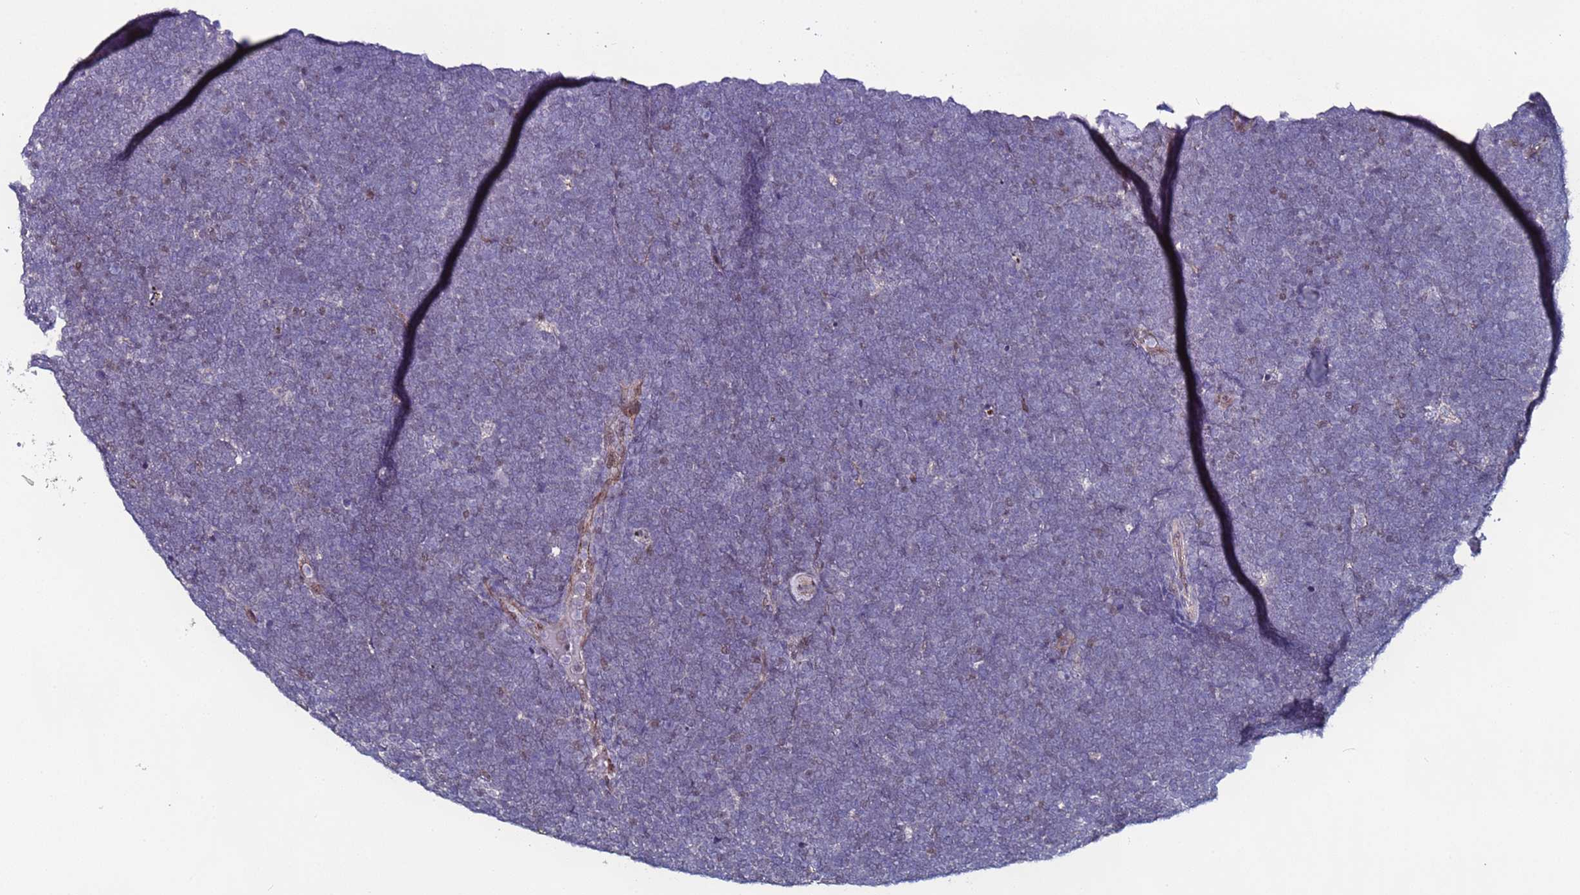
{"staining": {"intensity": "negative", "quantity": "none", "location": "none"}, "tissue": "lymphoma", "cell_type": "Tumor cells", "image_type": "cancer", "snomed": [{"axis": "morphology", "description": "Malignant lymphoma, non-Hodgkin's type, High grade"}, {"axis": "topography", "description": "Lymph node"}], "caption": "IHC photomicrograph of neoplastic tissue: lymphoma stained with DAB displays no significant protein positivity in tumor cells.", "gene": "TENM3", "patient": {"sex": "male", "age": 13}}